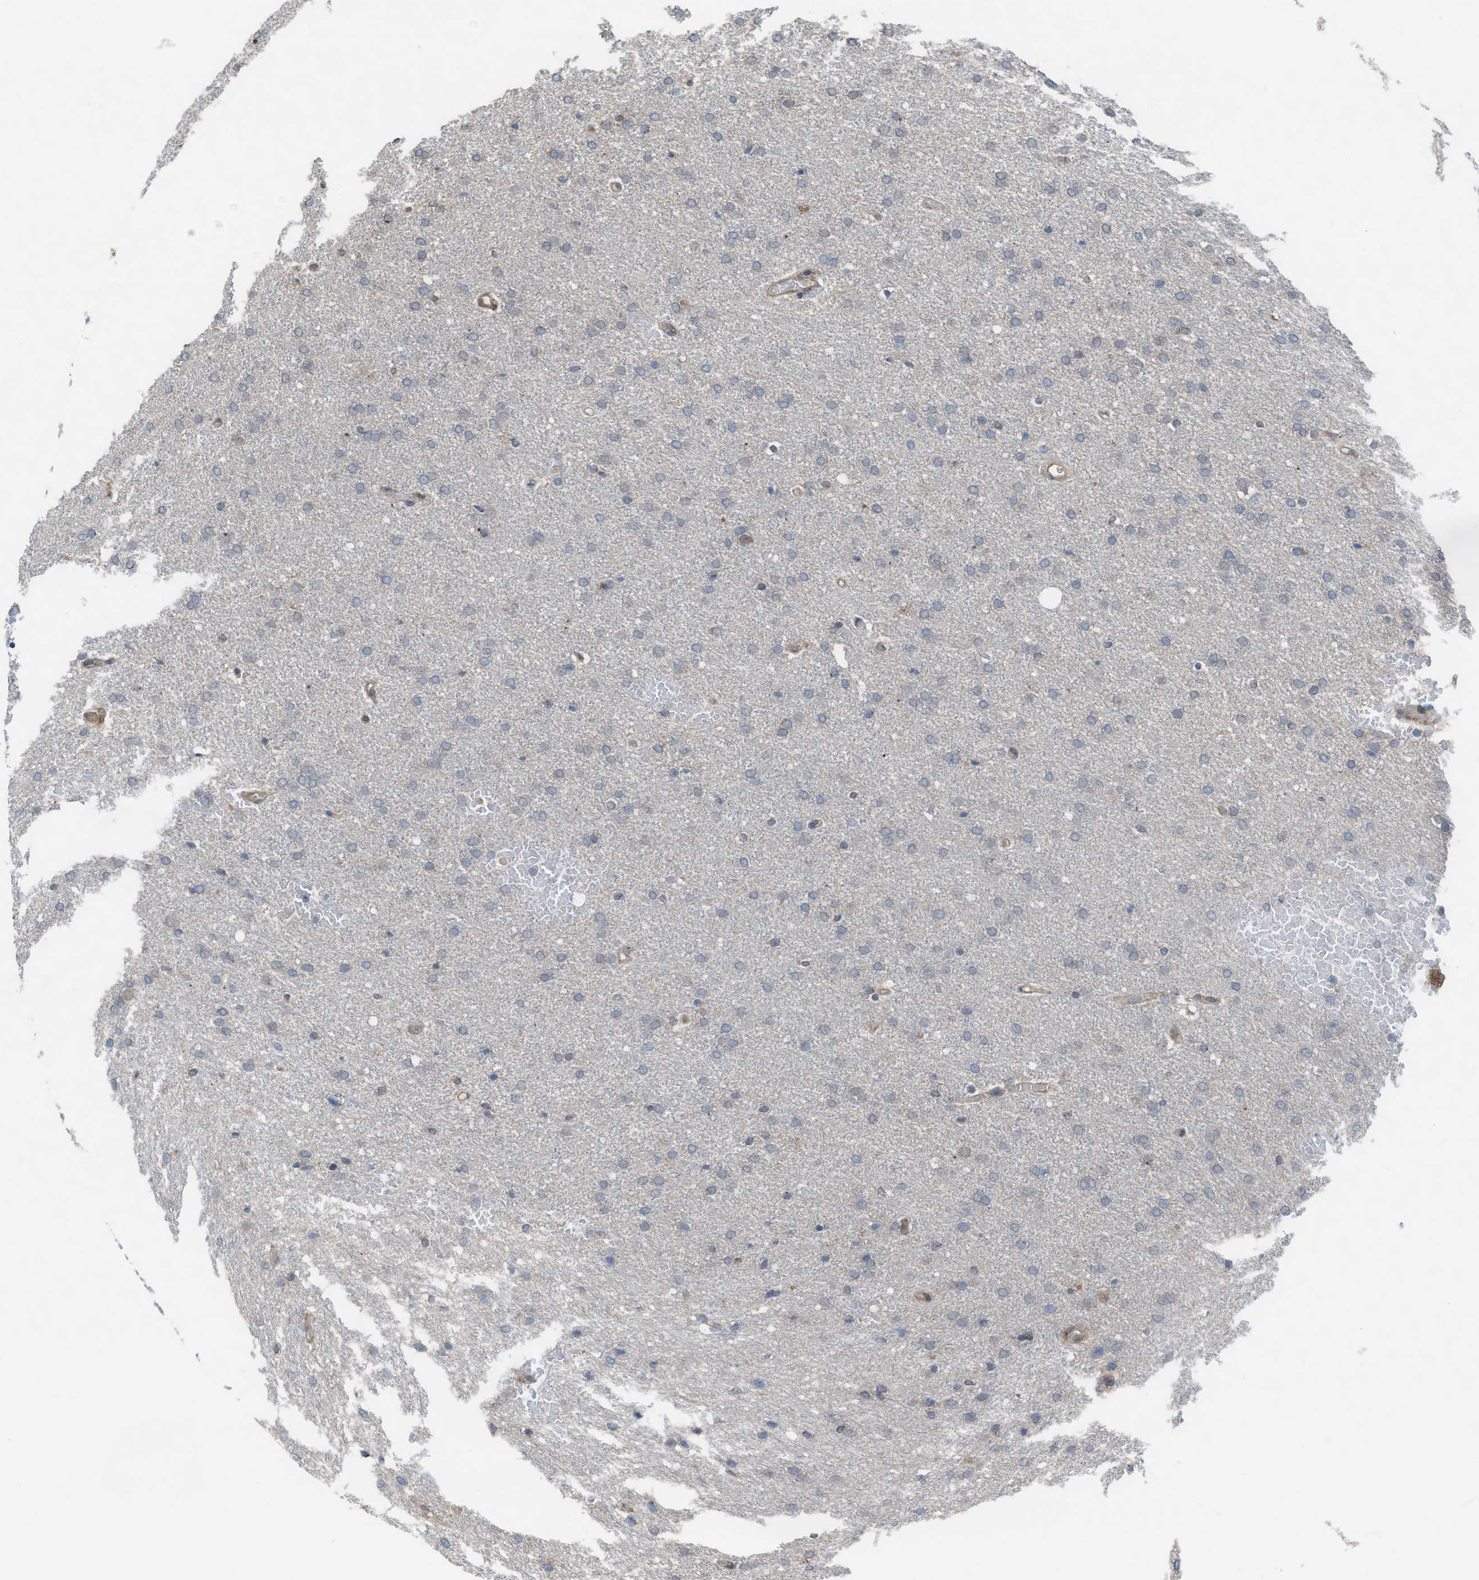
{"staining": {"intensity": "negative", "quantity": "none", "location": "none"}, "tissue": "glioma", "cell_type": "Tumor cells", "image_type": "cancer", "snomed": [{"axis": "morphology", "description": "Glioma, malignant, Low grade"}, {"axis": "topography", "description": "Brain"}], "caption": "Human malignant low-grade glioma stained for a protein using immunohistochemistry (IHC) reveals no expression in tumor cells.", "gene": "PLAA", "patient": {"sex": "female", "age": 37}}